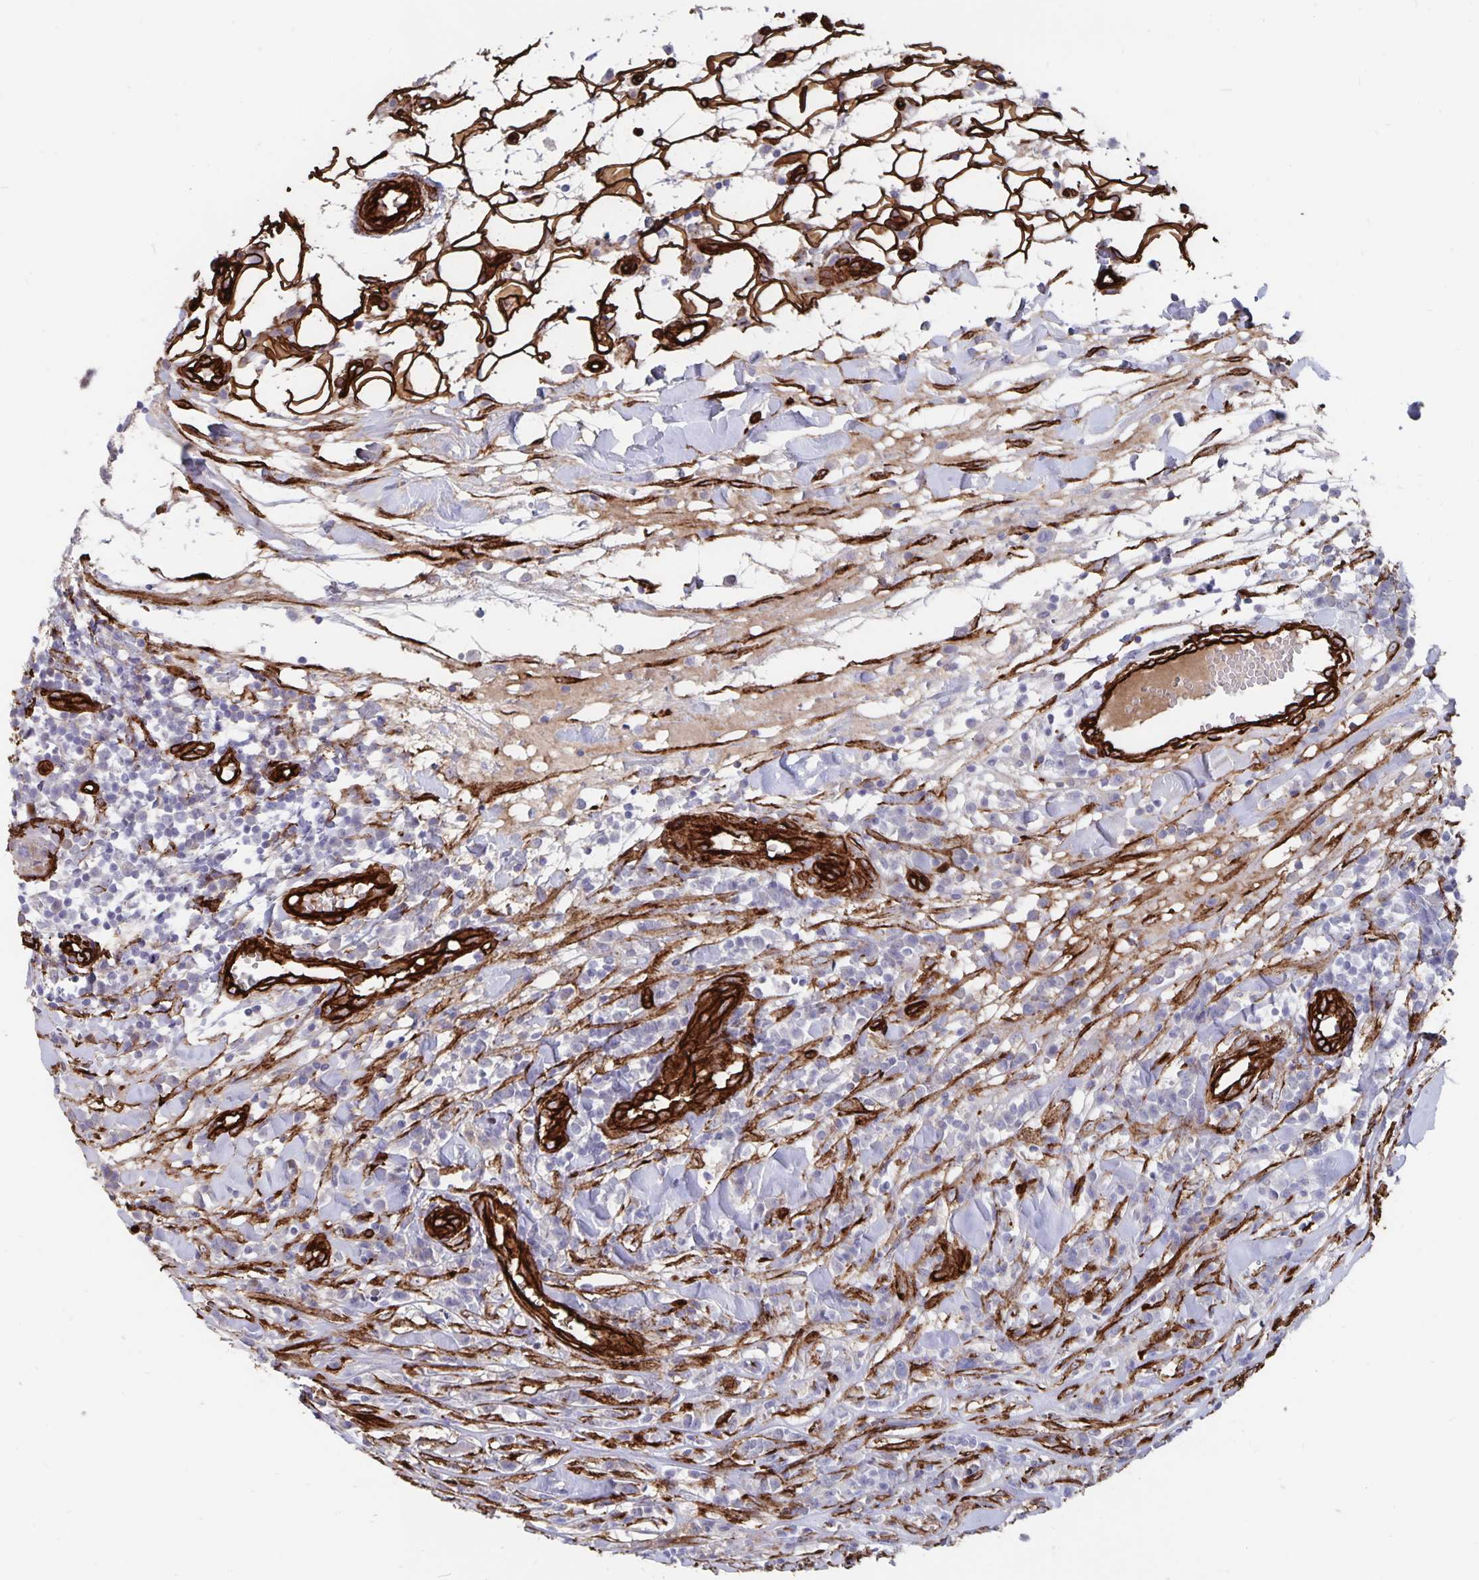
{"staining": {"intensity": "negative", "quantity": "none", "location": "none"}, "tissue": "breast cancer", "cell_type": "Tumor cells", "image_type": "cancer", "snomed": [{"axis": "morphology", "description": "Duct carcinoma"}, {"axis": "topography", "description": "Breast"}], "caption": "Immunohistochemistry photomicrograph of neoplastic tissue: human breast cancer (intraductal carcinoma) stained with DAB shows no significant protein expression in tumor cells.", "gene": "DCHS2", "patient": {"sex": "female", "age": 30}}